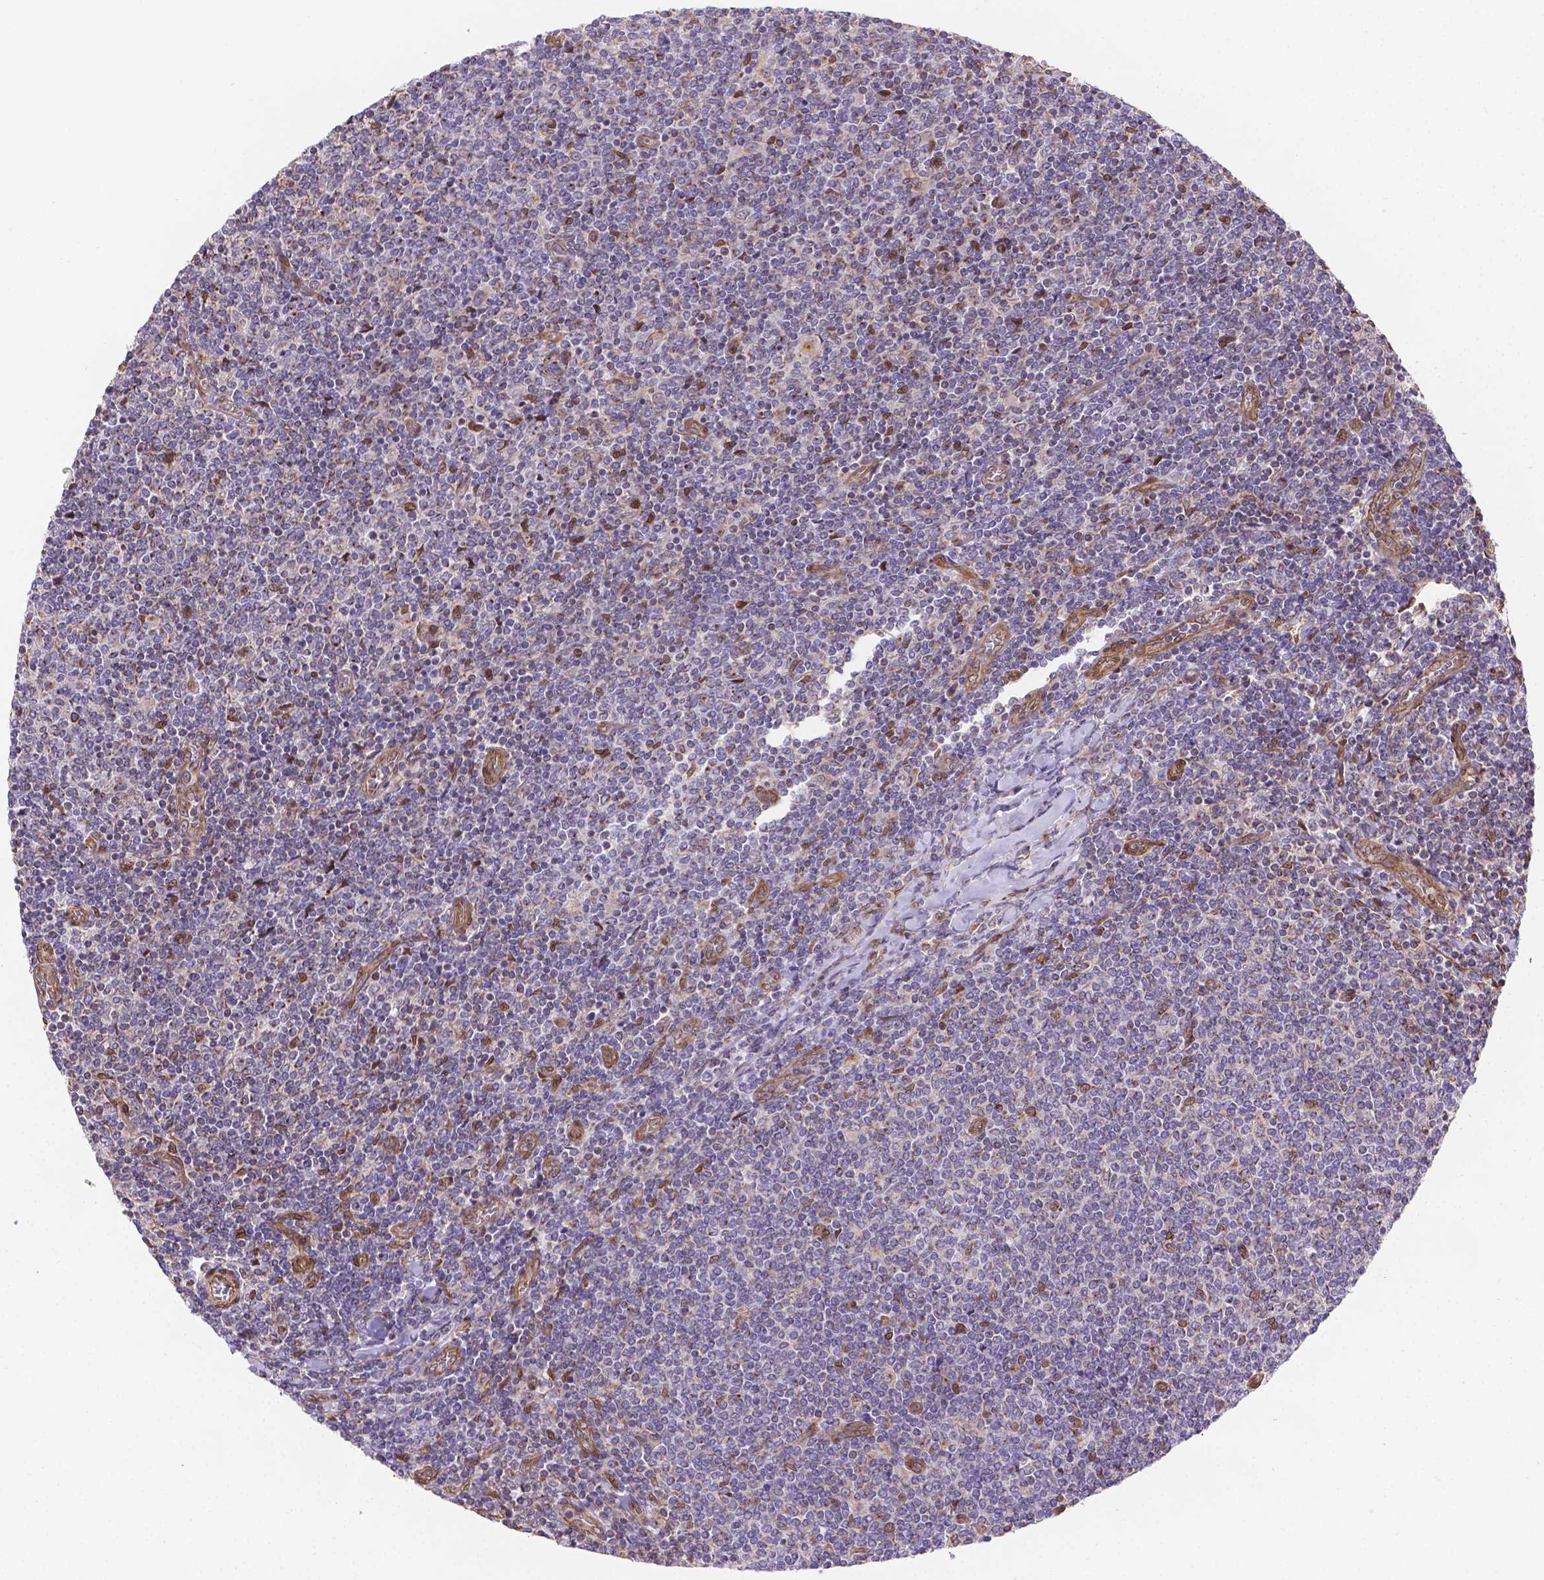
{"staining": {"intensity": "negative", "quantity": "none", "location": "none"}, "tissue": "lymphoma", "cell_type": "Tumor cells", "image_type": "cancer", "snomed": [{"axis": "morphology", "description": "Malignant lymphoma, non-Hodgkin's type, Low grade"}, {"axis": "topography", "description": "Lymph node"}], "caption": "Tumor cells show no significant protein expression in lymphoma.", "gene": "YAP1", "patient": {"sex": "male", "age": 52}}